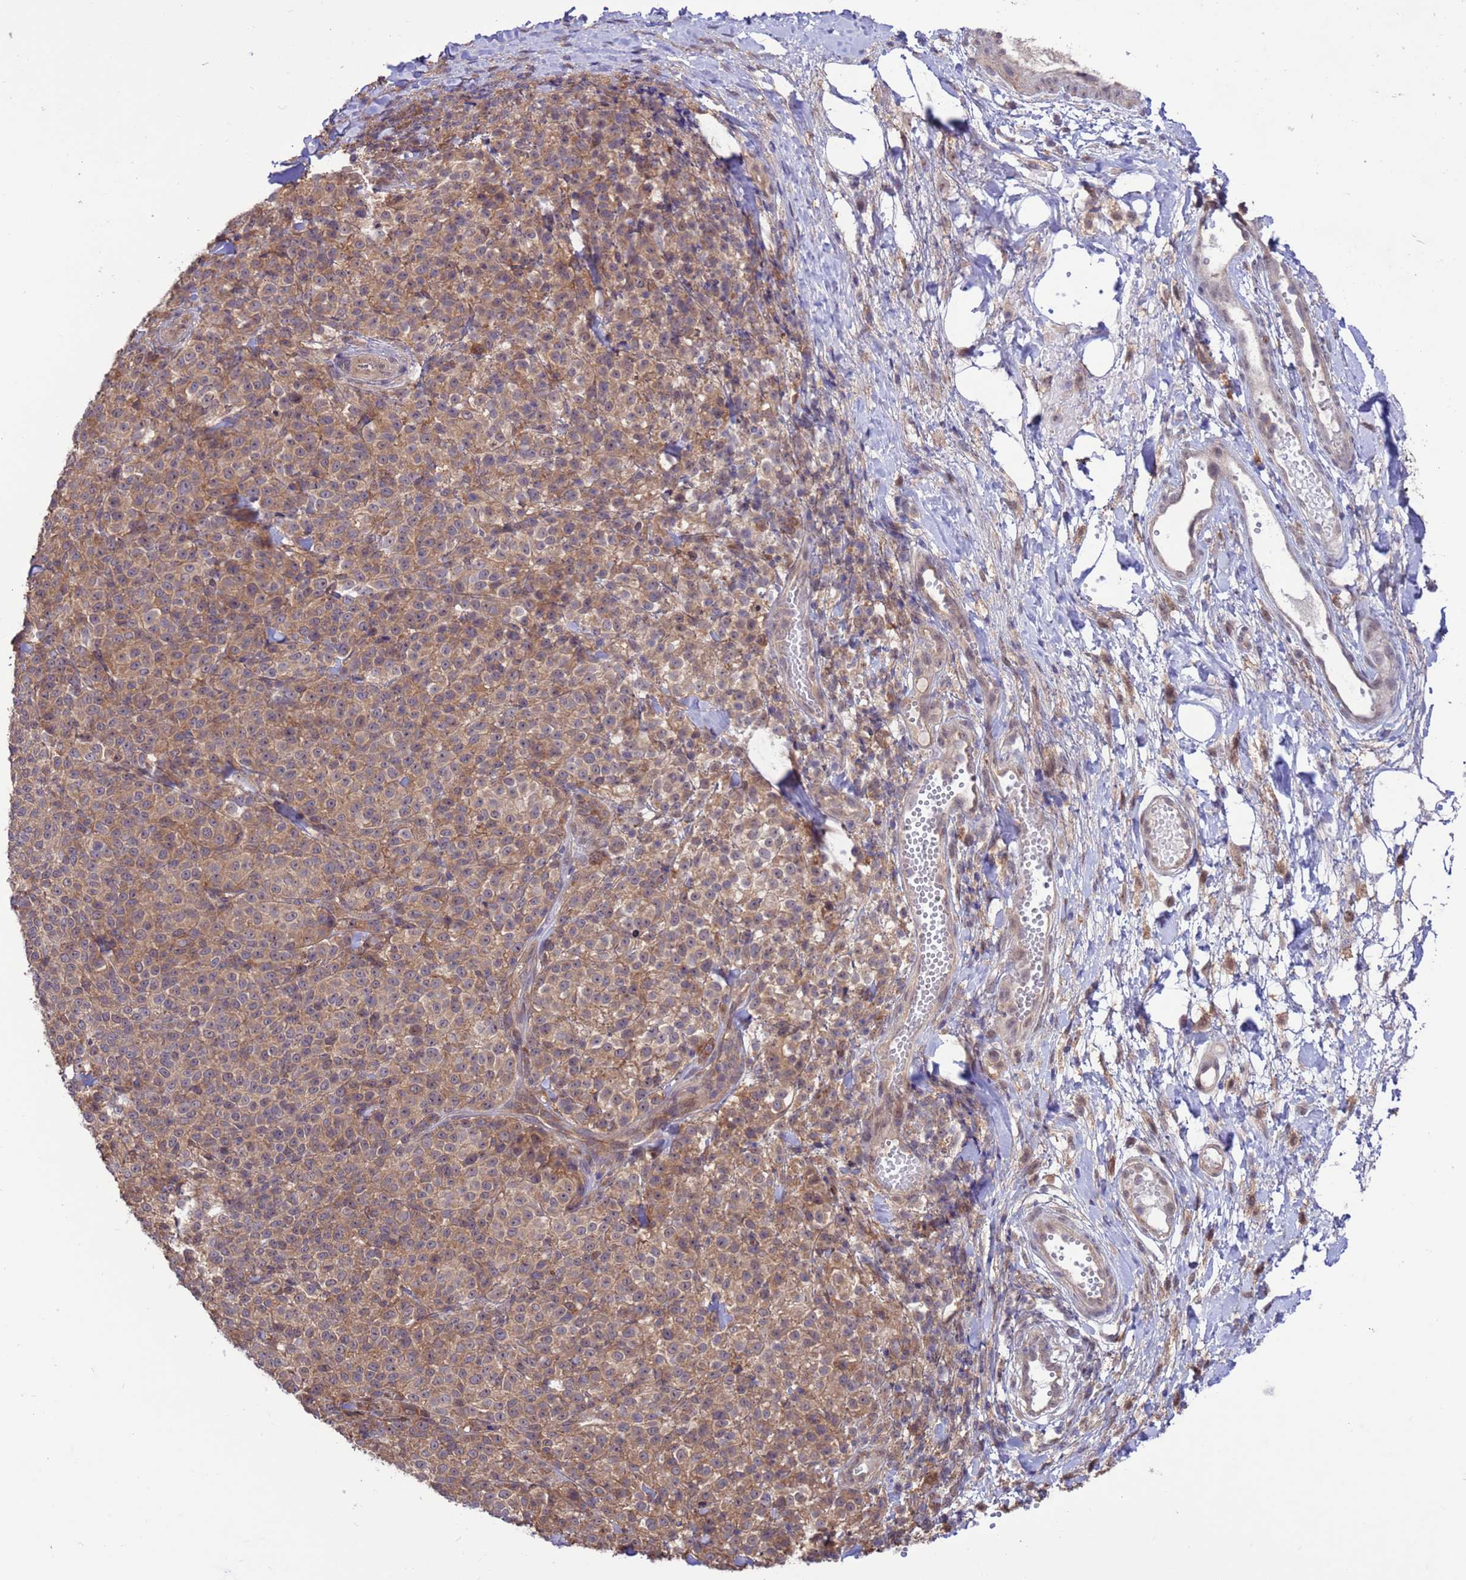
{"staining": {"intensity": "moderate", "quantity": ">75%", "location": "cytoplasmic/membranous"}, "tissue": "melanoma", "cell_type": "Tumor cells", "image_type": "cancer", "snomed": [{"axis": "morphology", "description": "Normal tissue, NOS"}, {"axis": "morphology", "description": "Malignant melanoma, NOS"}, {"axis": "topography", "description": "Skin"}], "caption": "Moderate cytoplasmic/membranous staining for a protein is identified in about >75% of tumor cells of malignant melanoma using IHC.", "gene": "ZFP69B", "patient": {"sex": "female", "age": 34}}